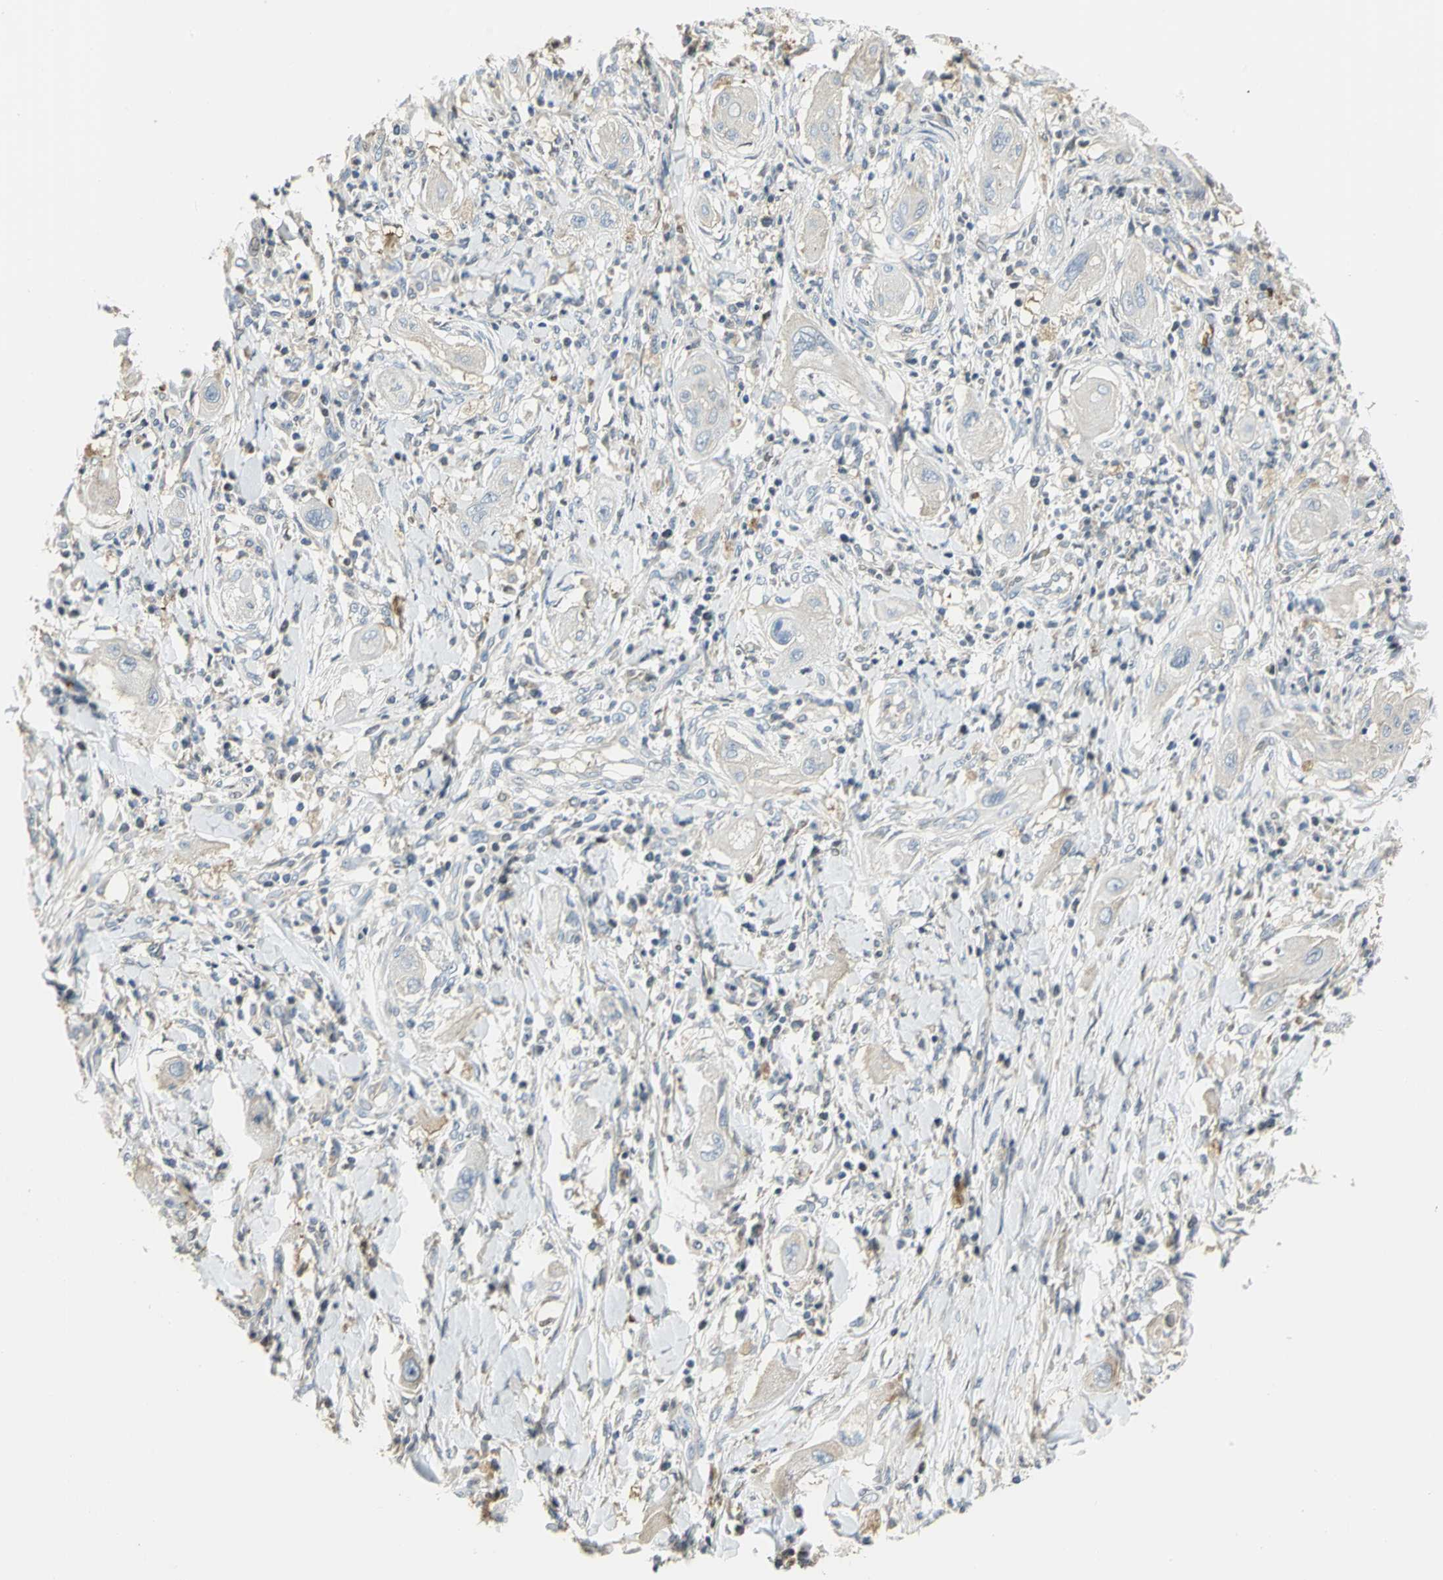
{"staining": {"intensity": "negative", "quantity": "none", "location": "none"}, "tissue": "lung cancer", "cell_type": "Tumor cells", "image_type": "cancer", "snomed": [{"axis": "morphology", "description": "Squamous cell carcinoma, NOS"}, {"axis": "topography", "description": "Lung"}], "caption": "IHC image of lung squamous cell carcinoma stained for a protein (brown), which shows no staining in tumor cells.", "gene": "ANK1", "patient": {"sex": "female", "age": 47}}